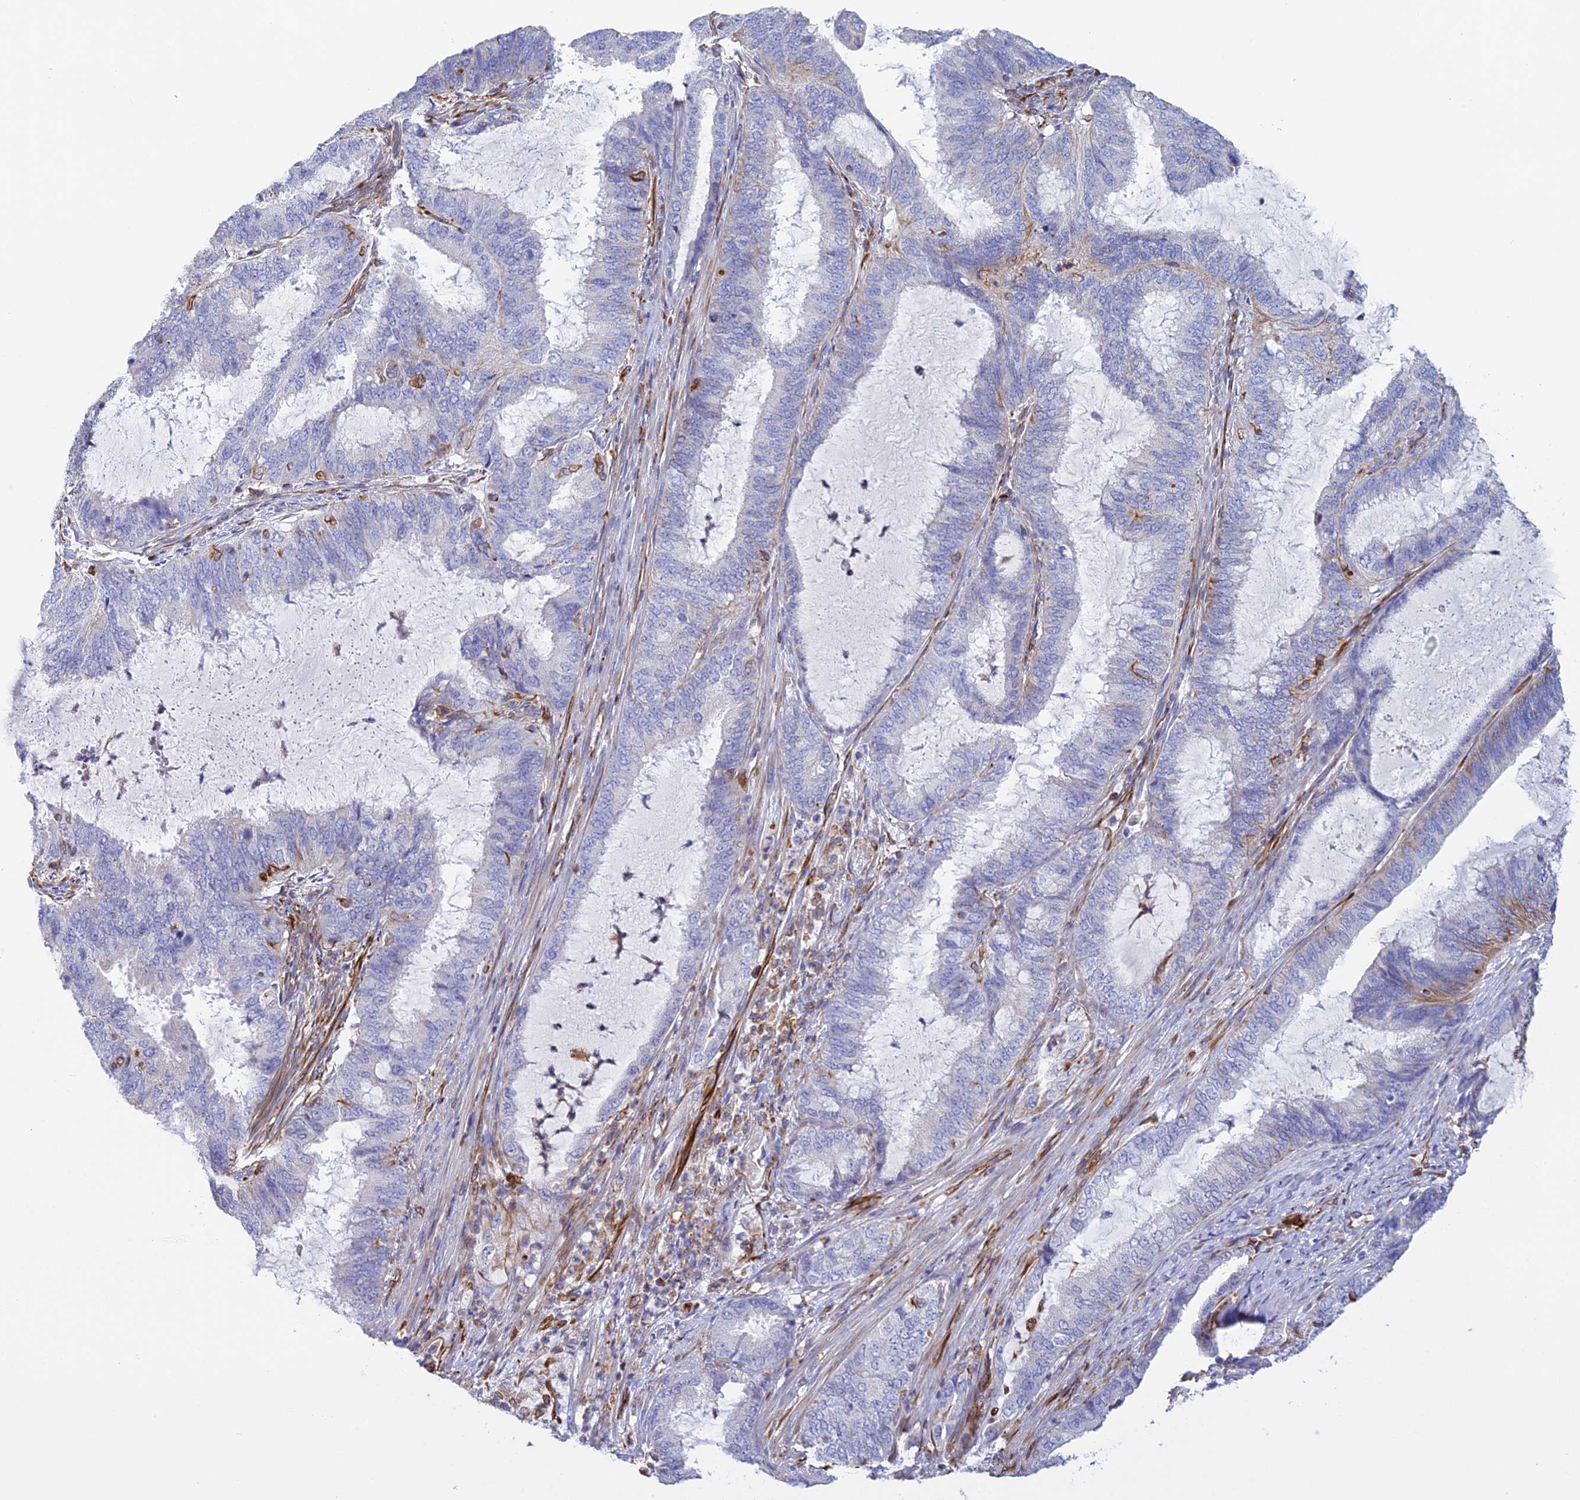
{"staining": {"intensity": "negative", "quantity": "none", "location": "none"}, "tissue": "endometrial cancer", "cell_type": "Tumor cells", "image_type": "cancer", "snomed": [{"axis": "morphology", "description": "Adenocarcinoma, NOS"}, {"axis": "topography", "description": "Endometrium"}], "caption": "Endometrial adenocarcinoma was stained to show a protein in brown. There is no significant staining in tumor cells.", "gene": "FBXL20", "patient": {"sex": "female", "age": 51}}